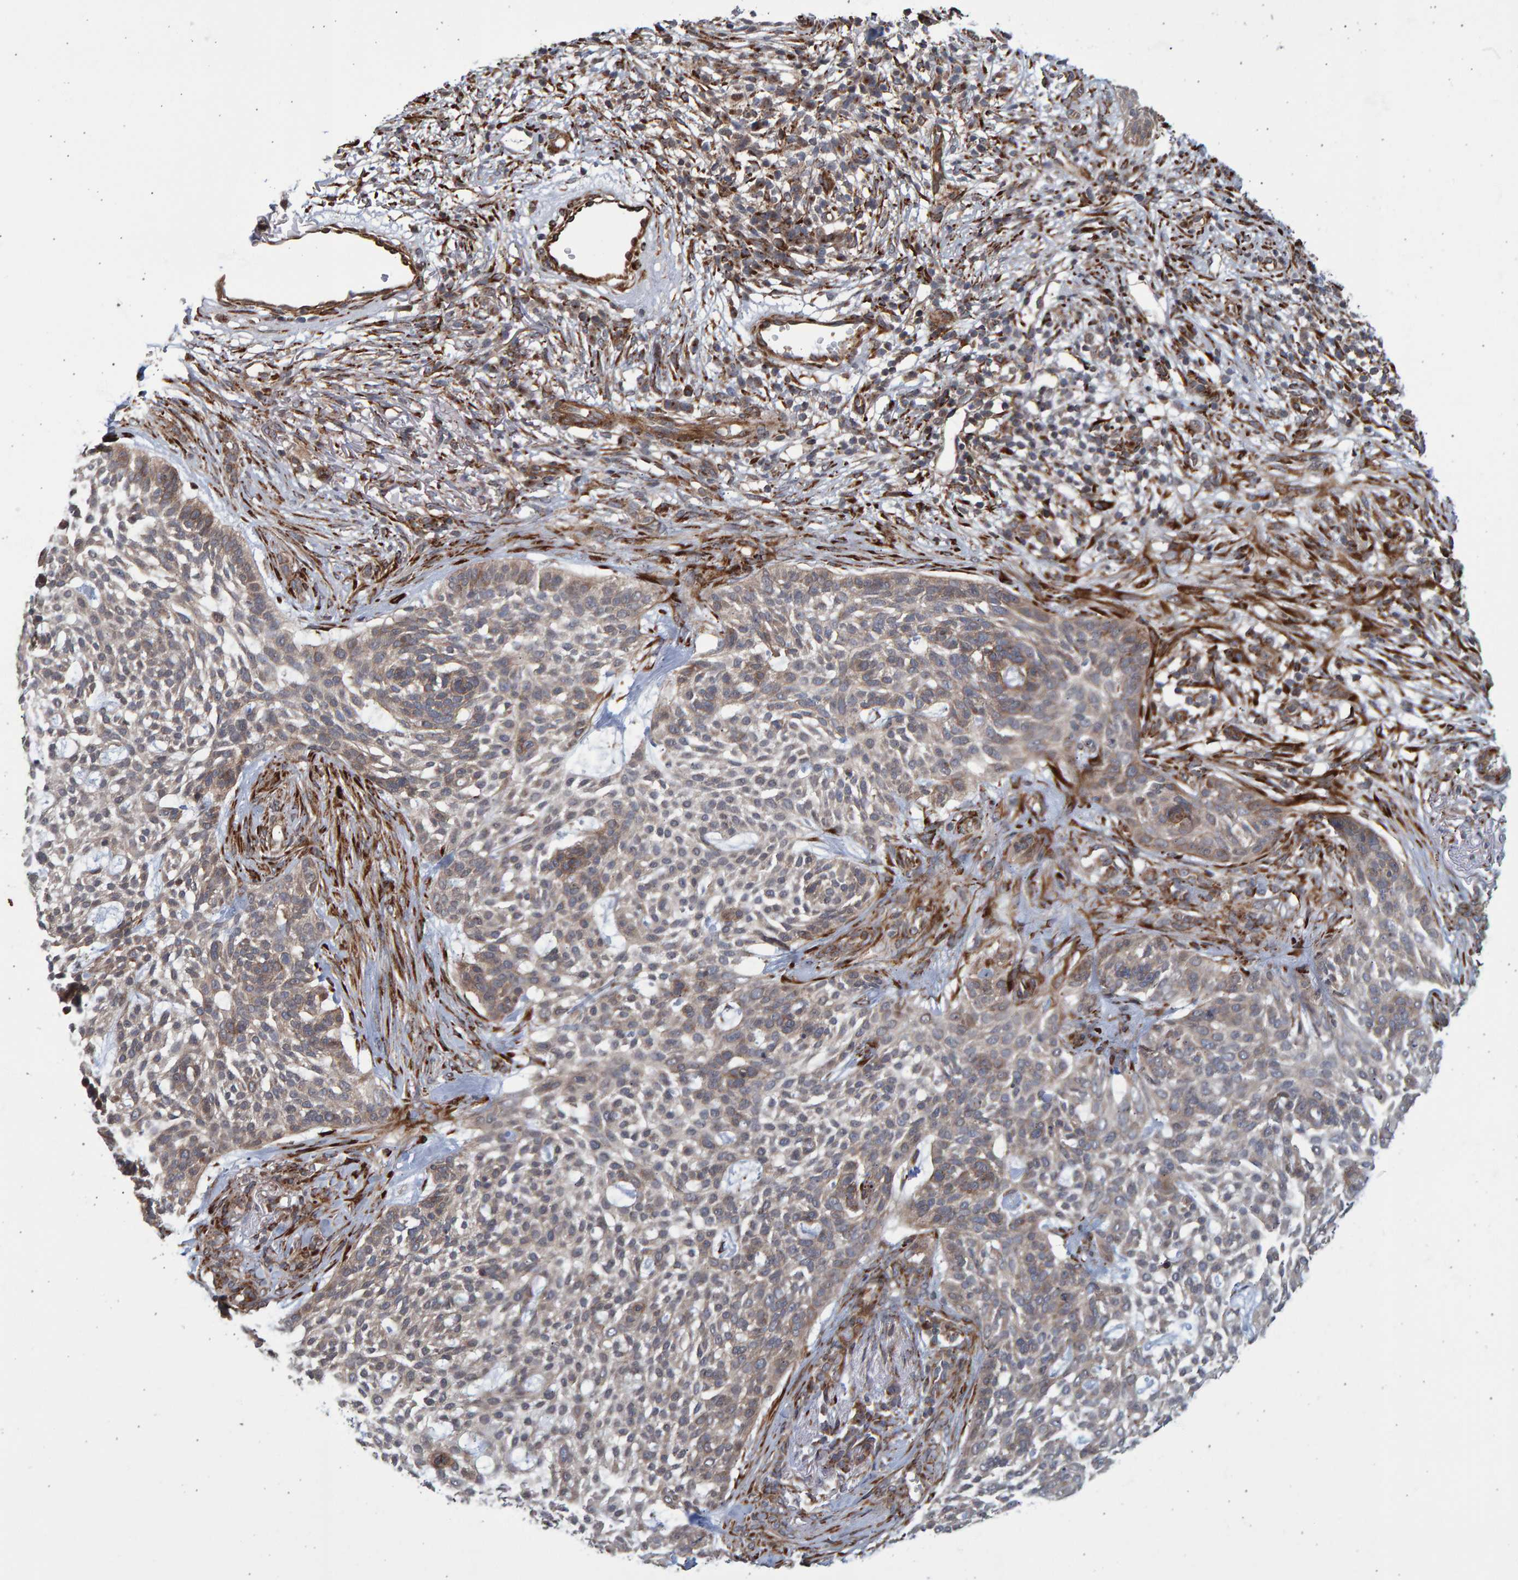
{"staining": {"intensity": "weak", "quantity": ">75%", "location": "cytoplasmic/membranous"}, "tissue": "skin cancer", "cell_type": "Tumor cells", "image_type": "cancer", "snomed": [{"axis": "morphology", "description": "Basal cell carcinoma"}, {"axis": "topography", "description": "Skin"}], "caption": "Tumor cells show low levels of weak cytoplasmic/membranous expression in approximately >75% of cells in skin cancer (basal cell carcinoma).", "gene": "LRBA", "patient": {"sex": "female", "age": 64}}